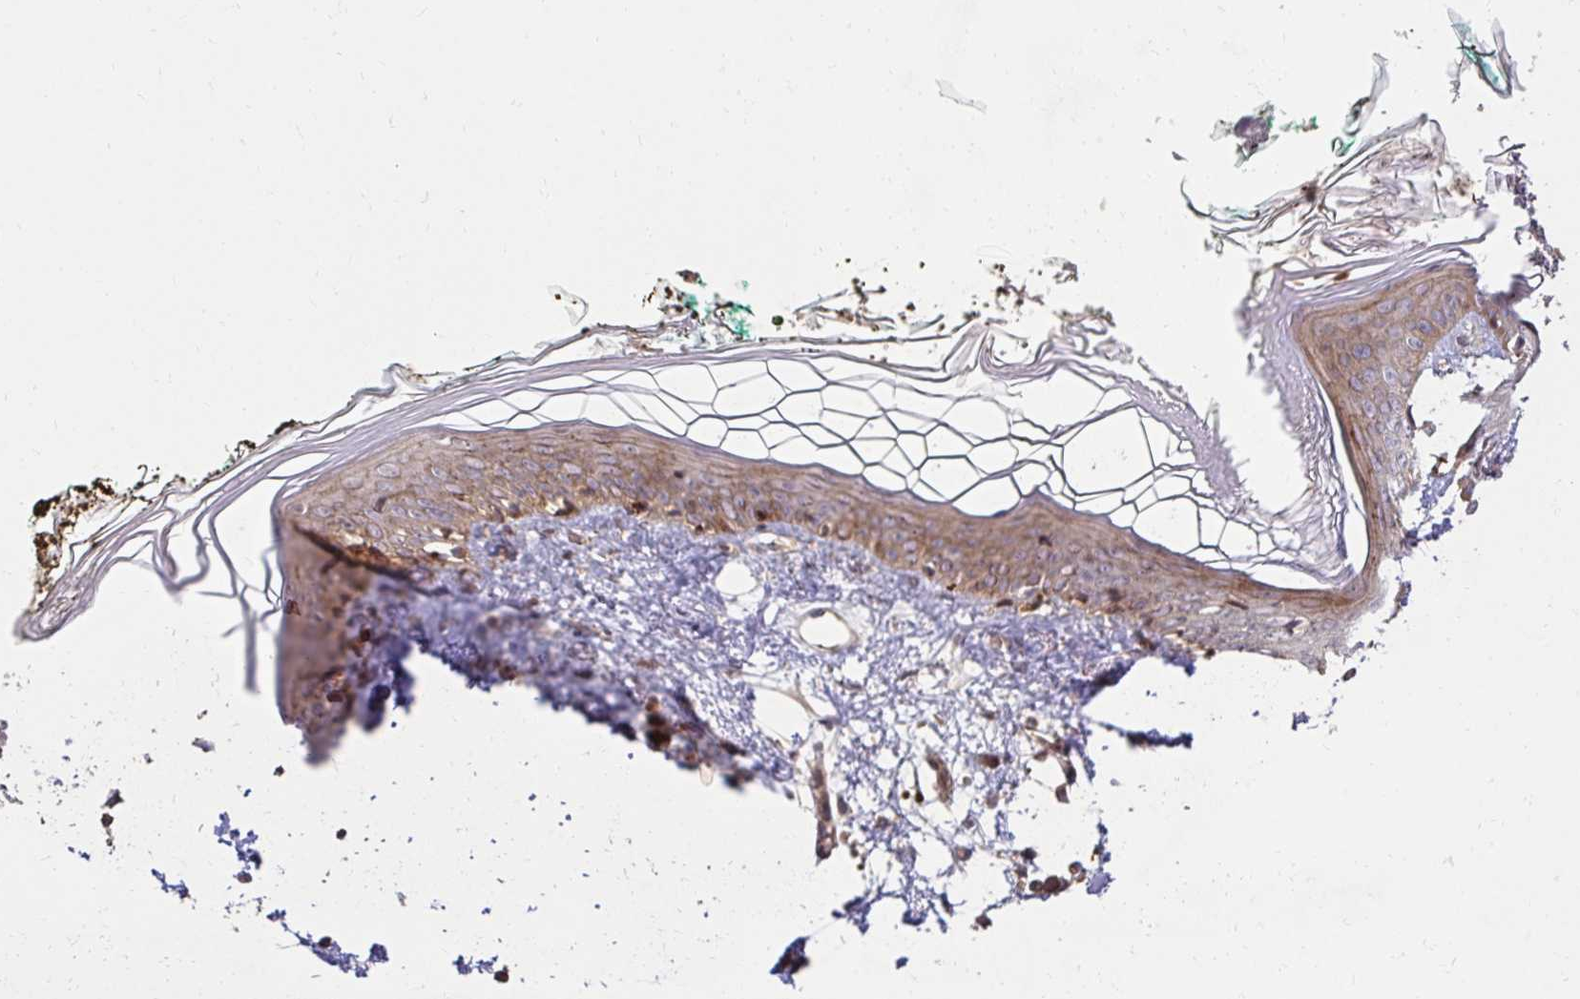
{"staining": {"intensity": "weak", "quantity": ">75%", "location": "cytoplasmic/membranous"}, "tissue": "skin", "cell_type": "Fibroblasts", "image_type": "normal", "snomed": [{"axis": "morphology", "description": "Normal tissue, NOS"}, {"axis": "topography", "description": "Skin"}], "caption": "Benign skin was stained to show a protein in brown. There is low levels of weak cytoplasmic/membranous positivity in approximately >75% of fibroblasts.", "gene": "PSMA4", "patient": {"sex": "female", "age": 34}}